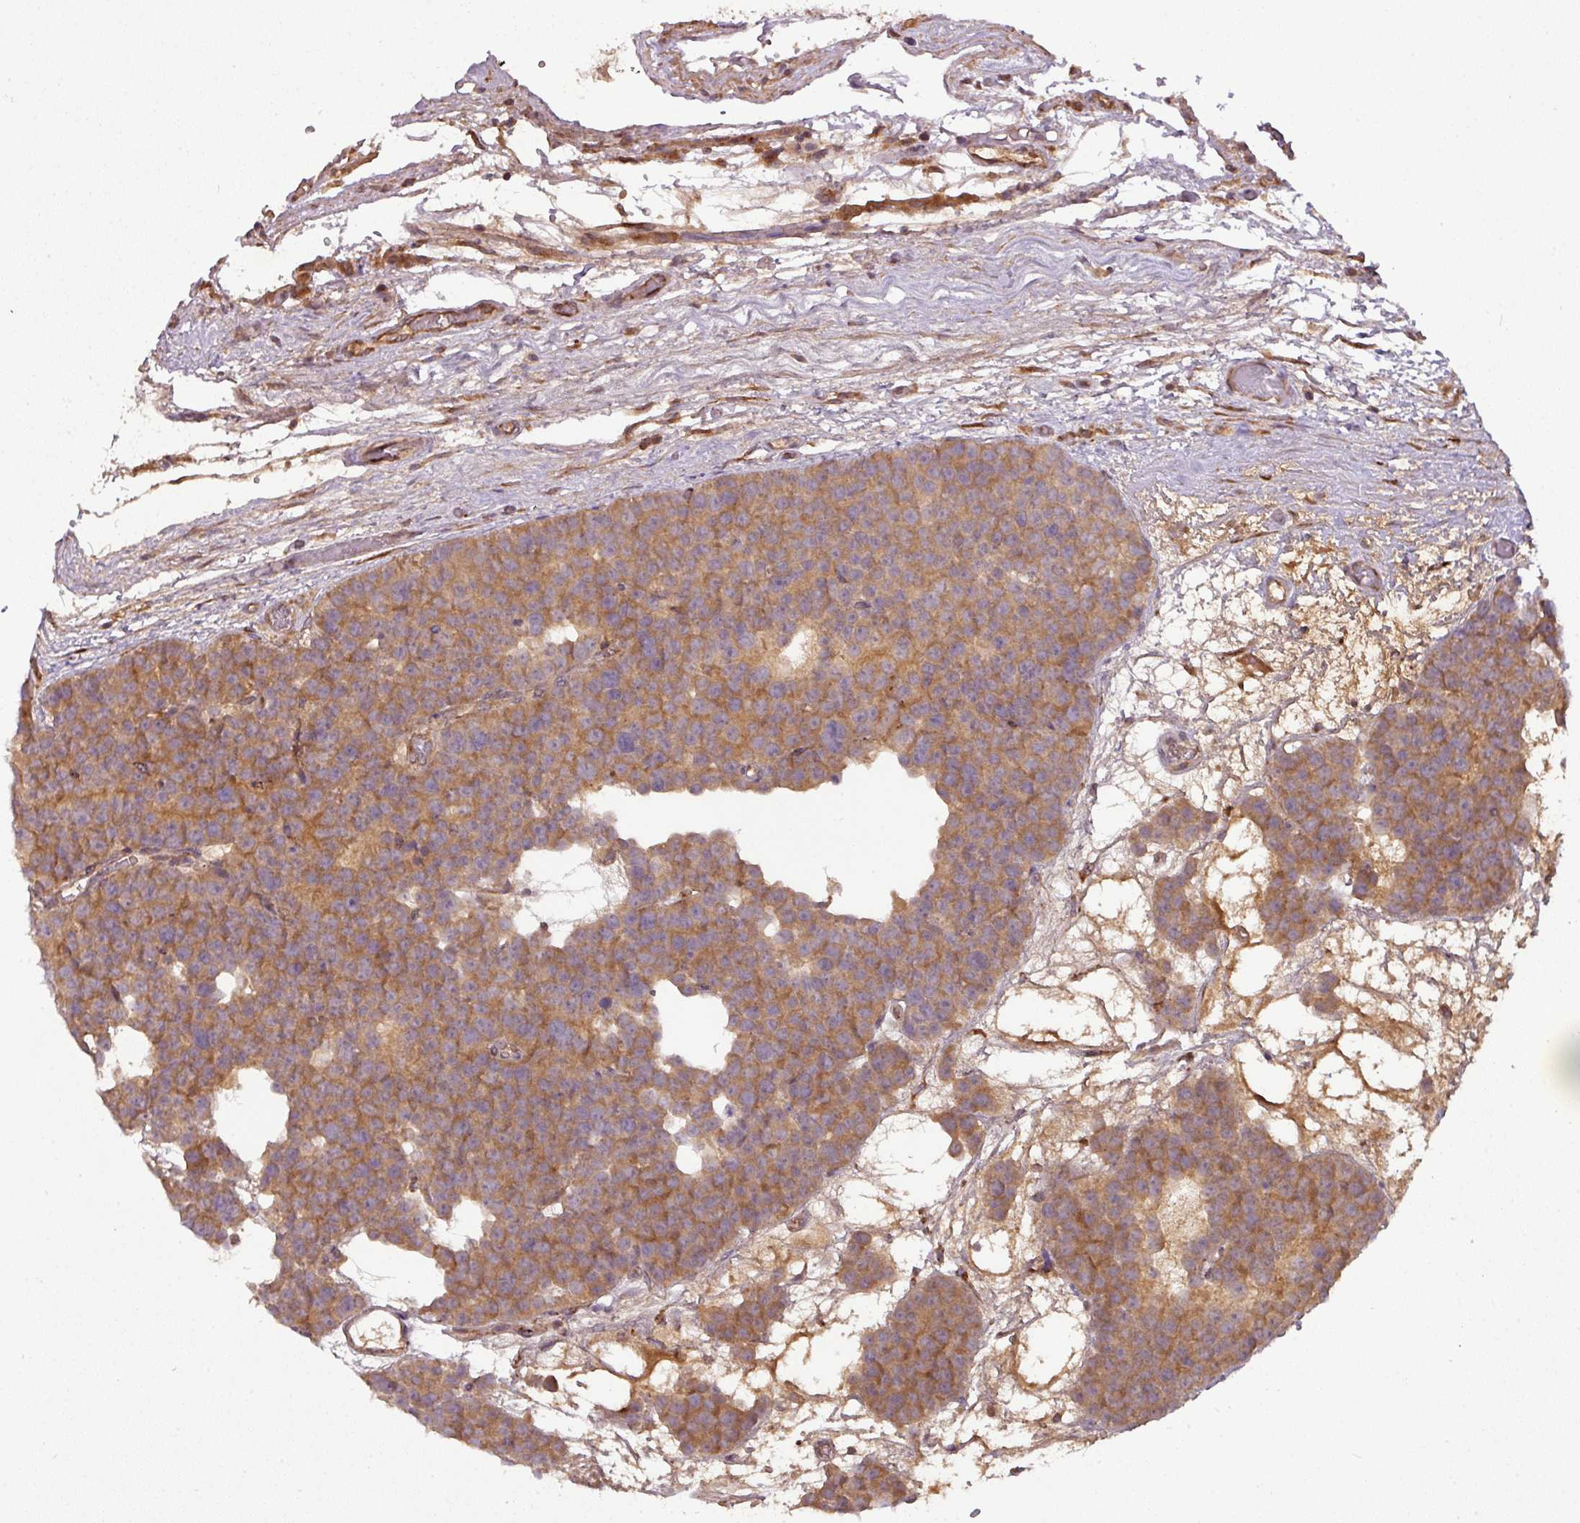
{"staining": {"intensity": "moderate", "quantity": ">75%", "location": "cytoplasmic/membranous"}, "tissue": "testis cancer", "cell_type": "Tumor cells", "image_type": "cancer", "snomed": [{"axis": "morphology", "description": "Seminoma, NOS"}, {"axis": "topography", "description": "Testis"}], "caption": "Testis cancer was stained to show a protein in brown. There is medium levels of moderate cytoplasmic/membranous positivity in about >75% of tumor cells.", "gene": "GALP", "patient": {"sex": "male", "age": 71}}